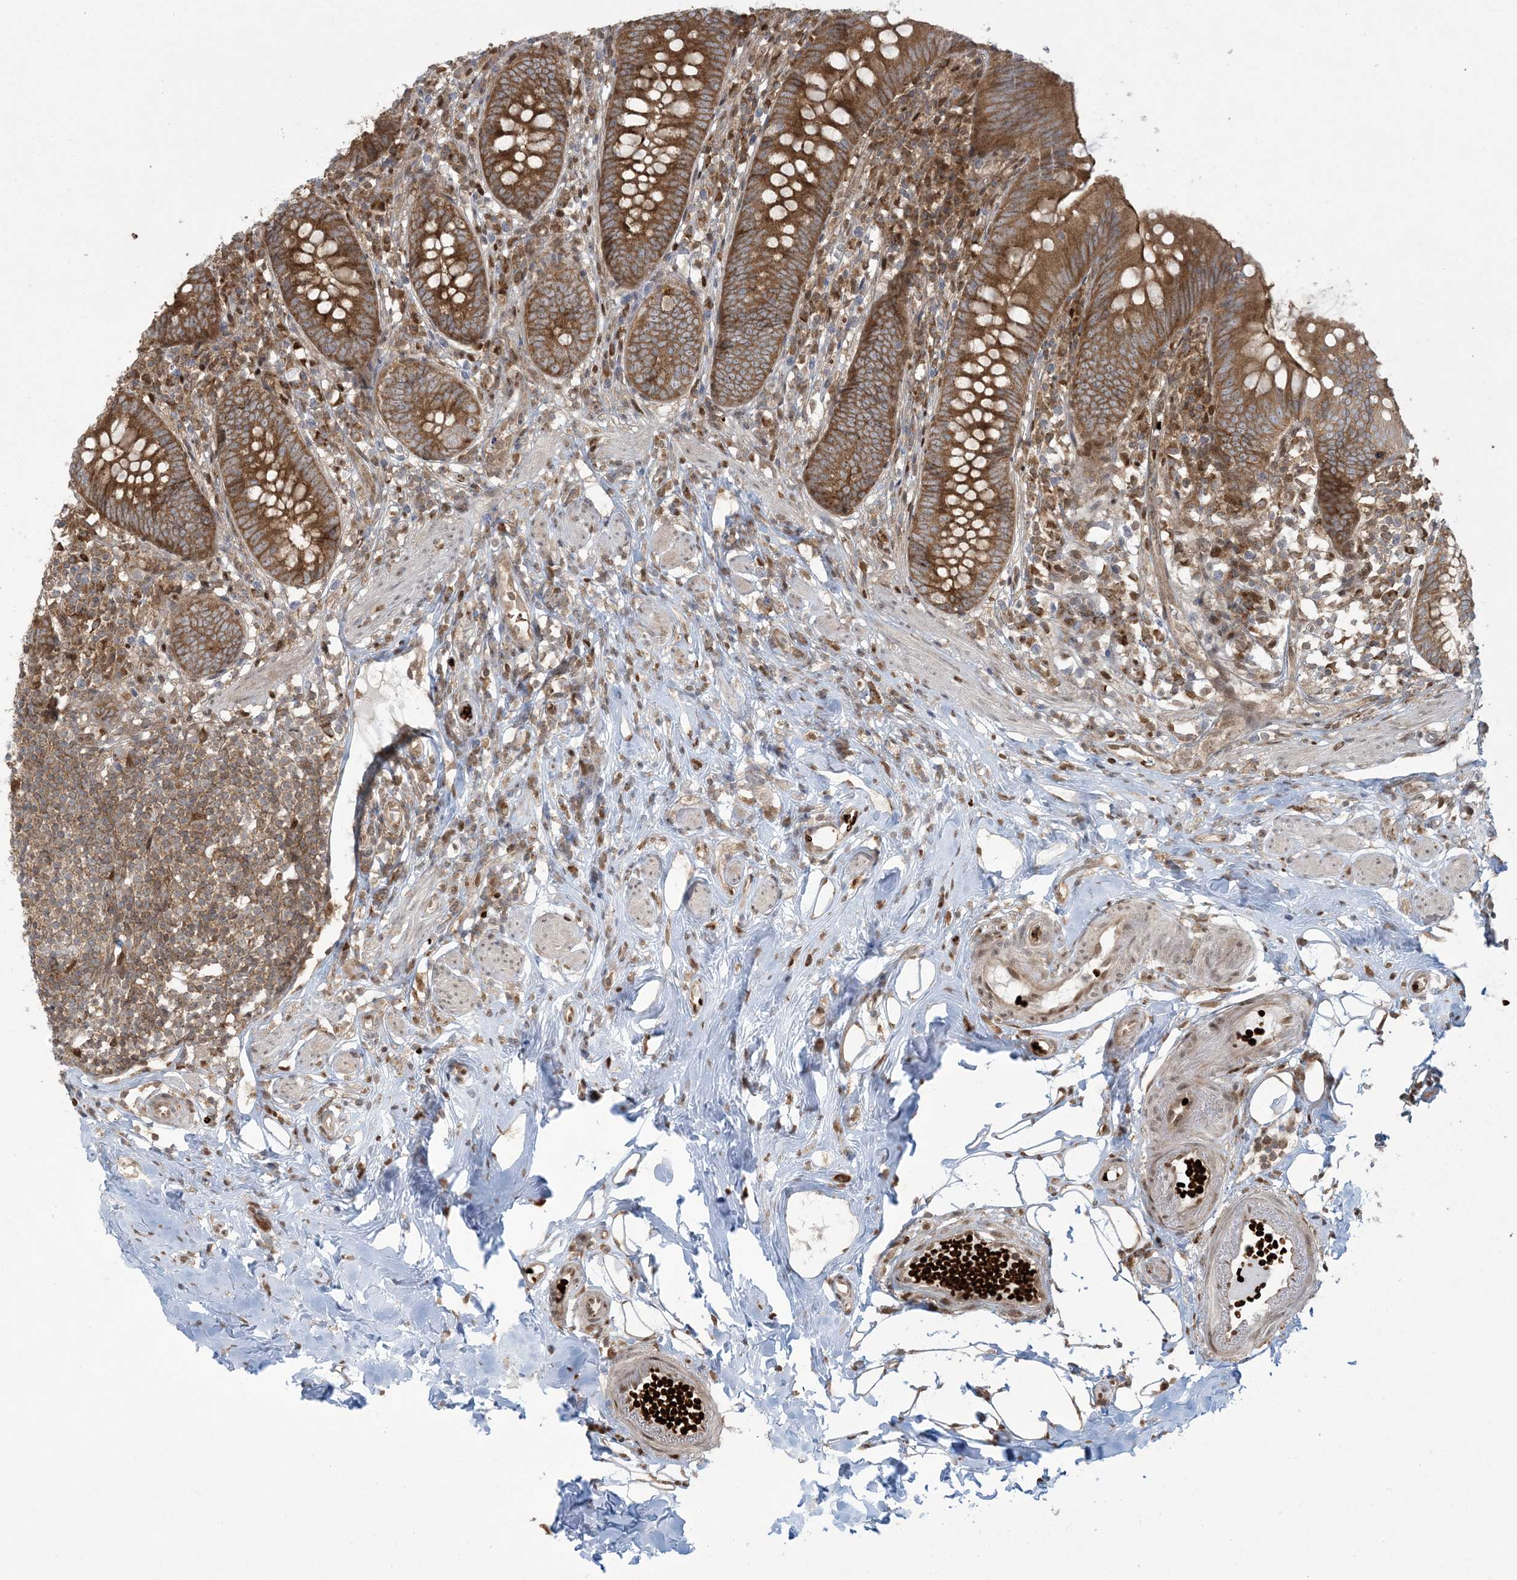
{"staining": {"intensity": "strong", "quantity": ">75%", "location": "cytoplasmic/membranous"}, "tissue": "appendix", "cell_type": "Glandular cells", "image_type": "normal", "snomed": [{"axis": "morphology", "description": "Normal tissue, NOS"}, {"axis": "topography", "description": "Appendix"}], "caption": "This micrograph shows benign appendix stained with immunohistochemistry (IHC) to label a protein in brown. The cytoplasmic/membranous of glandular cells show strong positivity for the protein. Nuclei are counter-stained blue.", "gene": "ABCF3", "patient": {"sex": "female", "age": 62}}